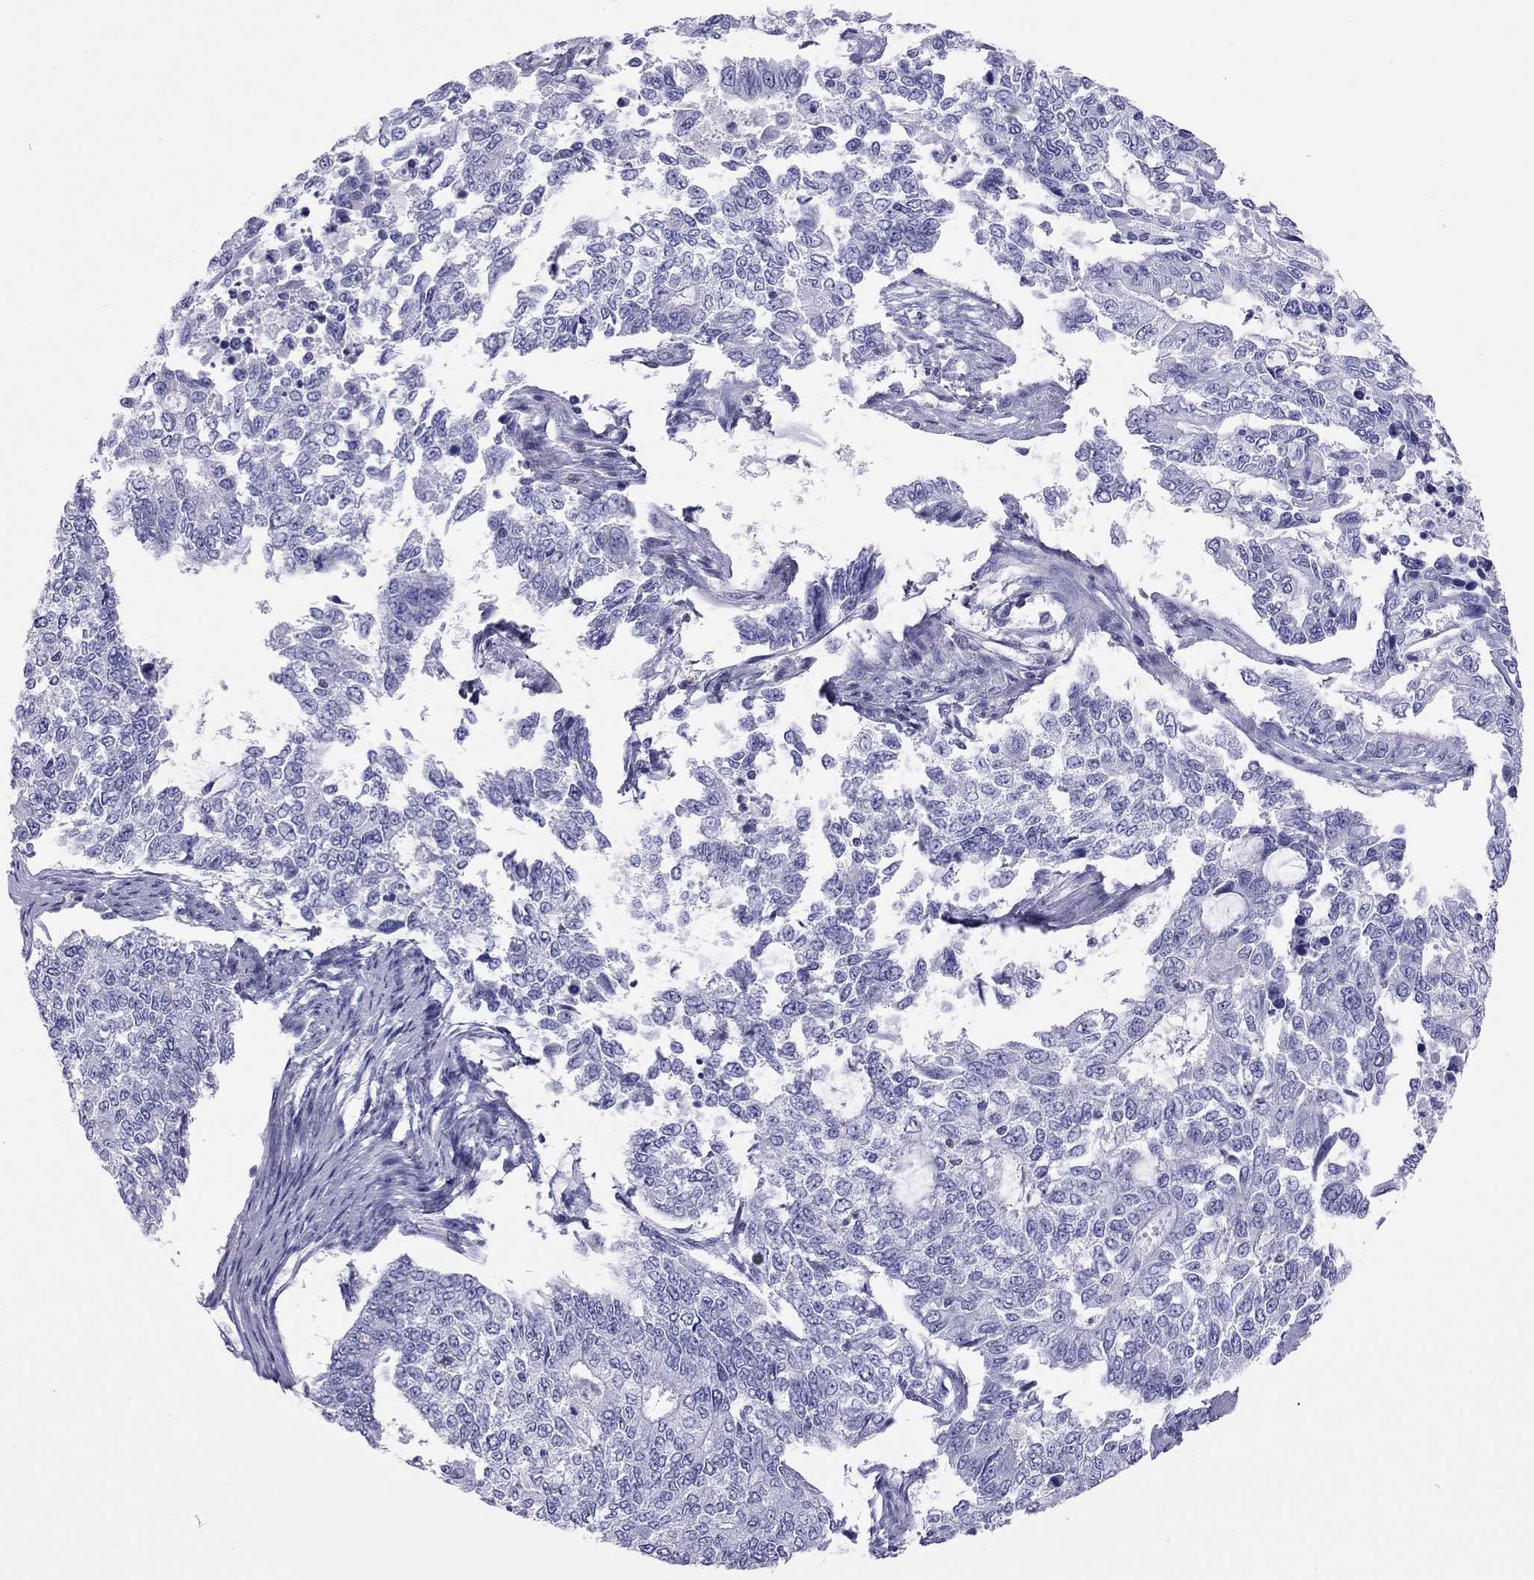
{"staining": {"intensity": "negative", "quantity": "none", "location": "none"}, "tissue": "endometrial cancer", "cell_type": "Tumor cells", "image_type": "cancer", "snomed": [{"axis": "morphology", "description": "Adenocarcinoma, NOS"}, {"axis": "topography", "description": "Uterus"}], "caption": "Immunohistochemistry (IHC) image of neoplastic tissue: human endometrial adenocarcinoma stained with DAB exhibits no significant protein expression in tumor cells.", "gene": "STAG3", "patient": {"sex": "female", "age": 59}}